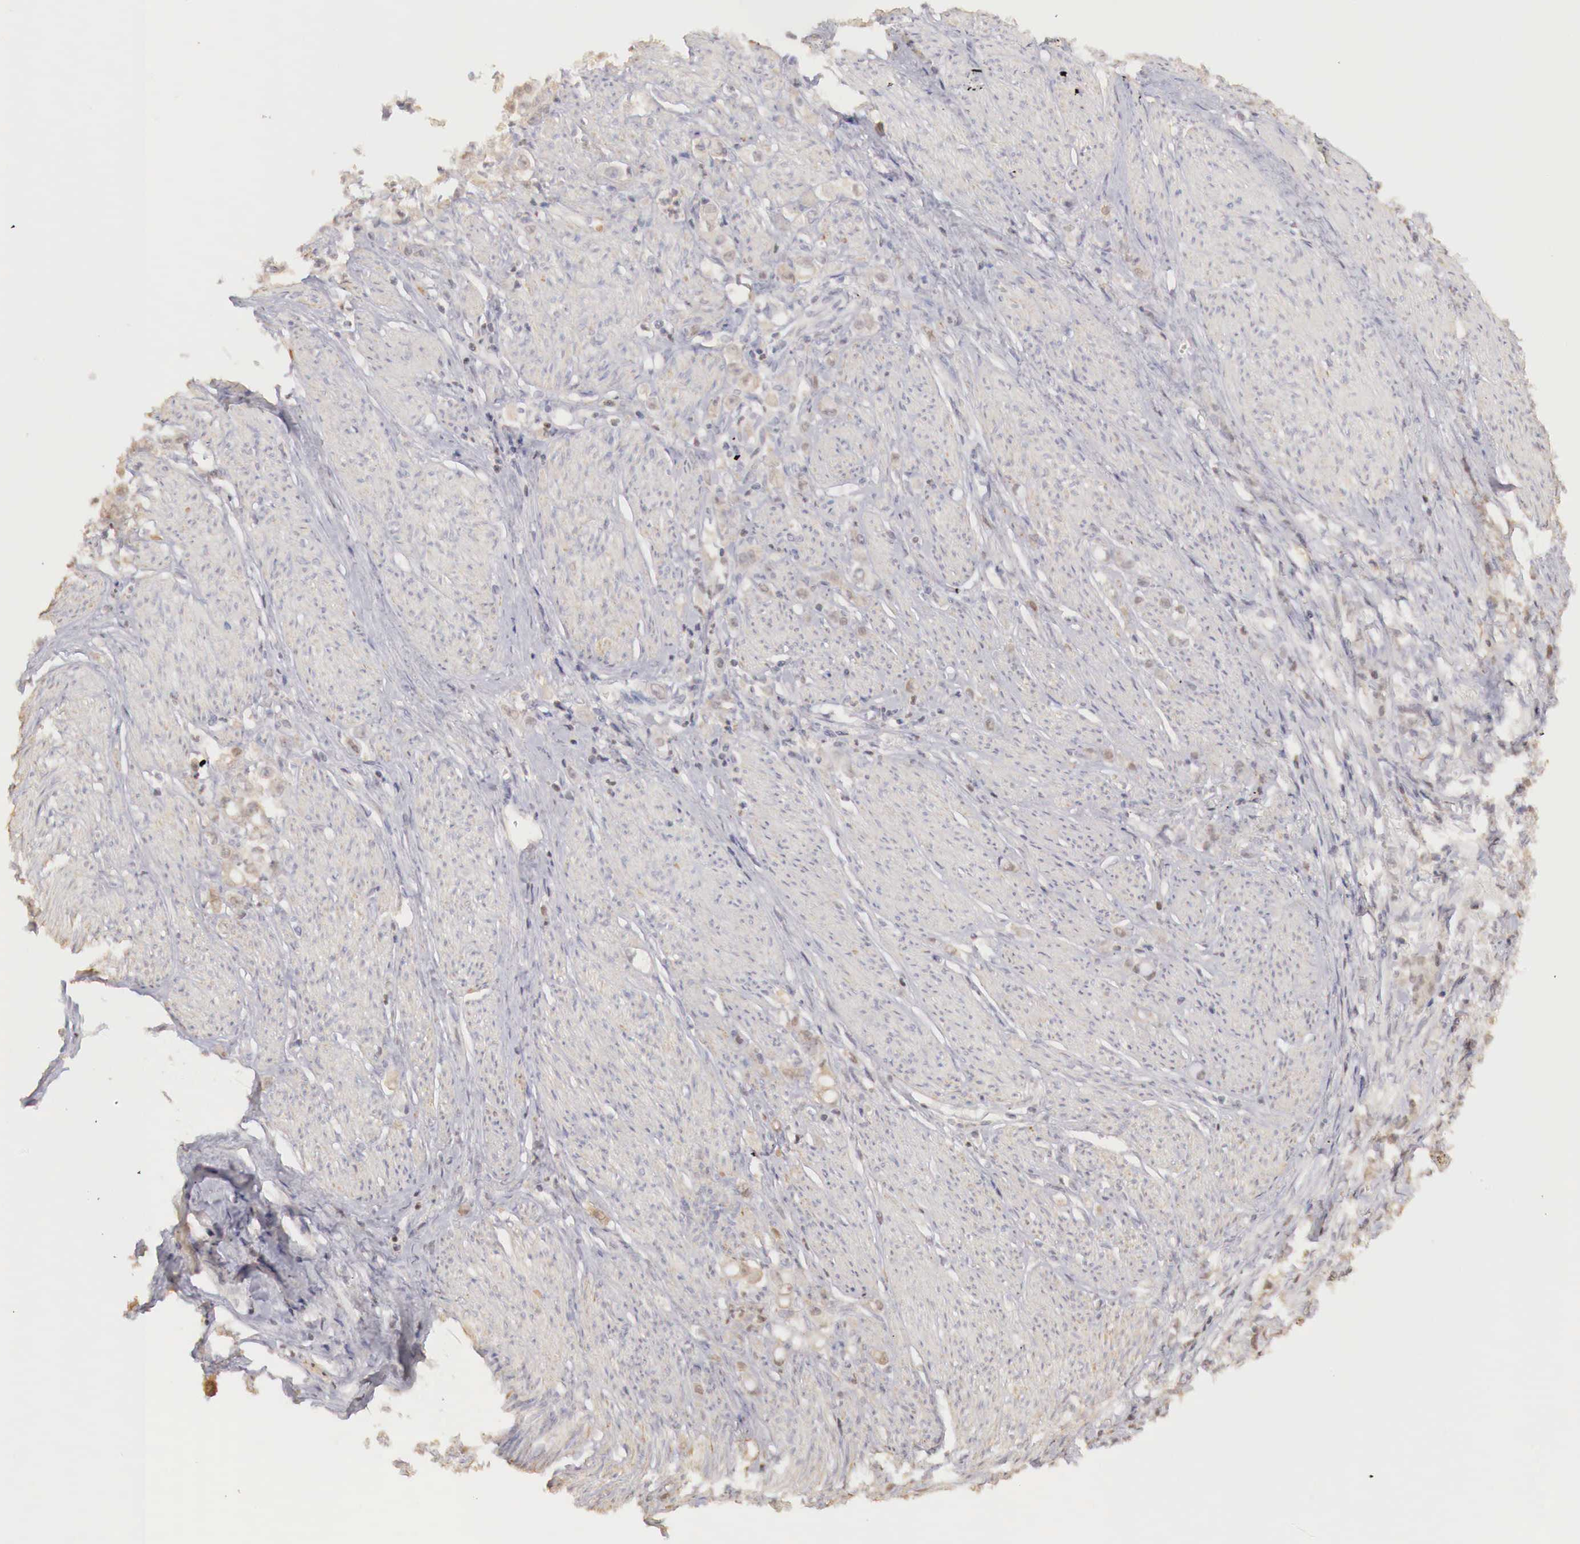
{"staining": {"intensity": "weak", "quantity": ">75%", "location": "cytoplasmic/membranous"}, "tissue": "stomach cancer", "cell_type": "Tumor cells", "image_type": "cancer", "snomed": [{"axis": "morphology", "description": "Adenocarcinoma, NOS"}, {"axis": "topography", "description": "Stomach"}], "caption": "Immunohistochemistry photomicrograph of neoplastic tissue: human stomach cancer stained using IHC displays low levels of weak protein expression localized specifically in the cytoplasmic/membranous of tumor cells, appearing as a cytoplasmic/membranous brown color.", "gene": "TBC1D9", "patient": {"sex": "male", "age": 72}}